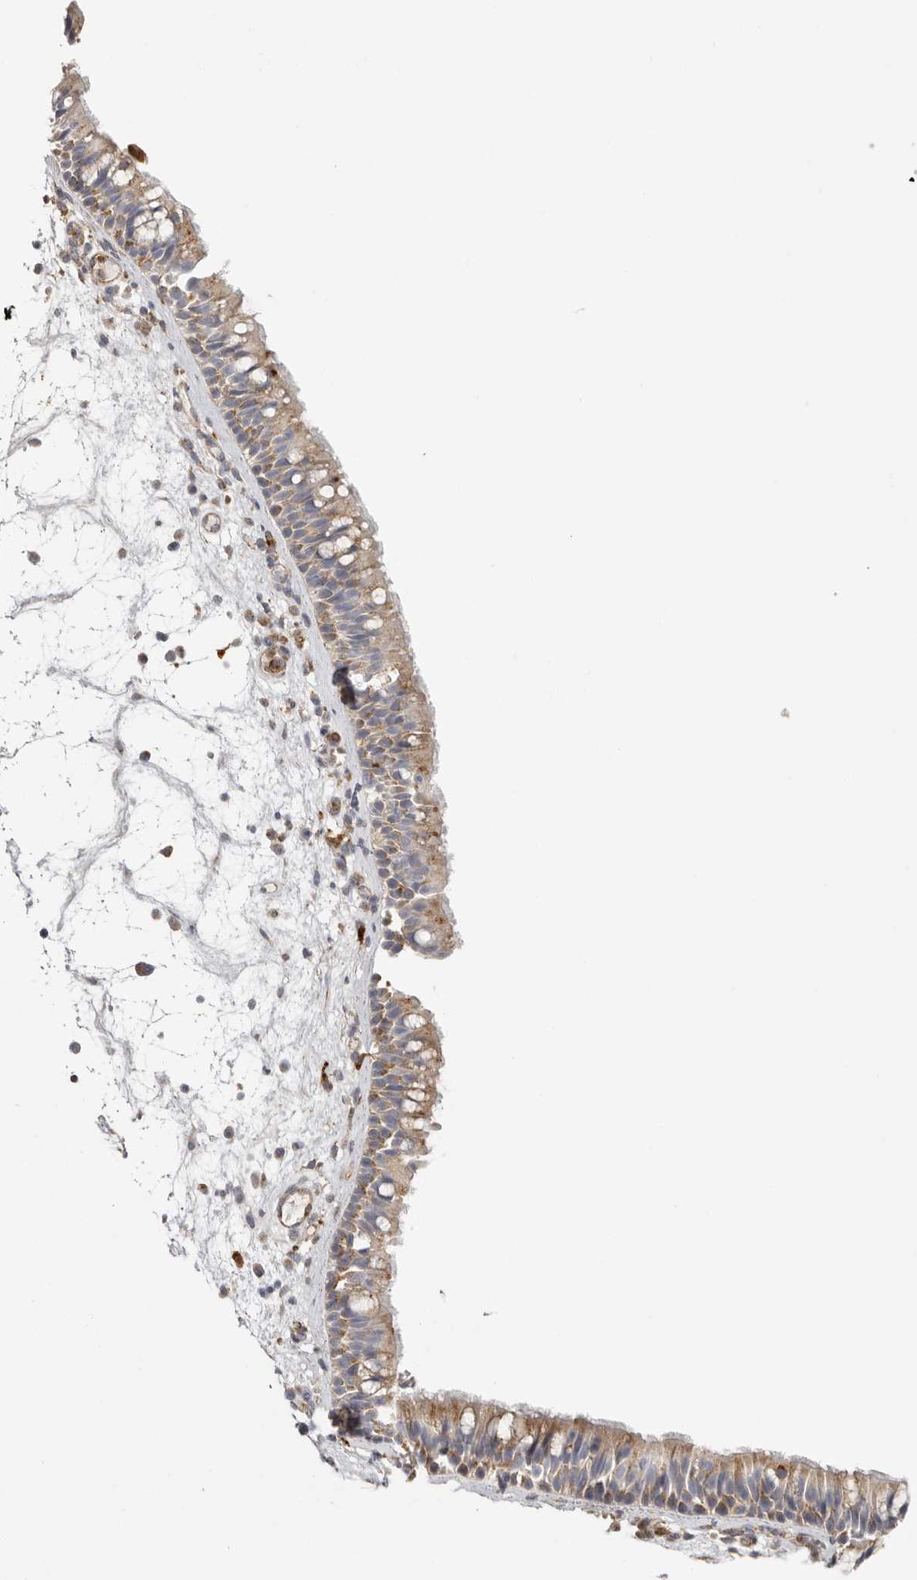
{"staining": {"intensity": "moderate", "quantity": ">75%", "location": "cytoplasmic/membranous"}, "tissue": "nasopharynx", "cell_type": "Respiratory epithelial cells", "image_type": "normal", "snomed": [{"axis": "morphology", "description": "Normal tissue, NOS"}, {"axis": "morphology", "description": "Inflammation, NOS"}, {"axis": "morphology", "description": "Malignant melanoma, Metastatic site"}, {"axis": "topography", "description": "Nasopharynx"}], "caption": "Nasopharynx stained for a protein (brown) exhibits moderate cytoplasmic/membranous positive positivity in about >75% of respiratory epithelial cells.", "gene": "GRN", "patient": {"sex": "male", "age": 70}}